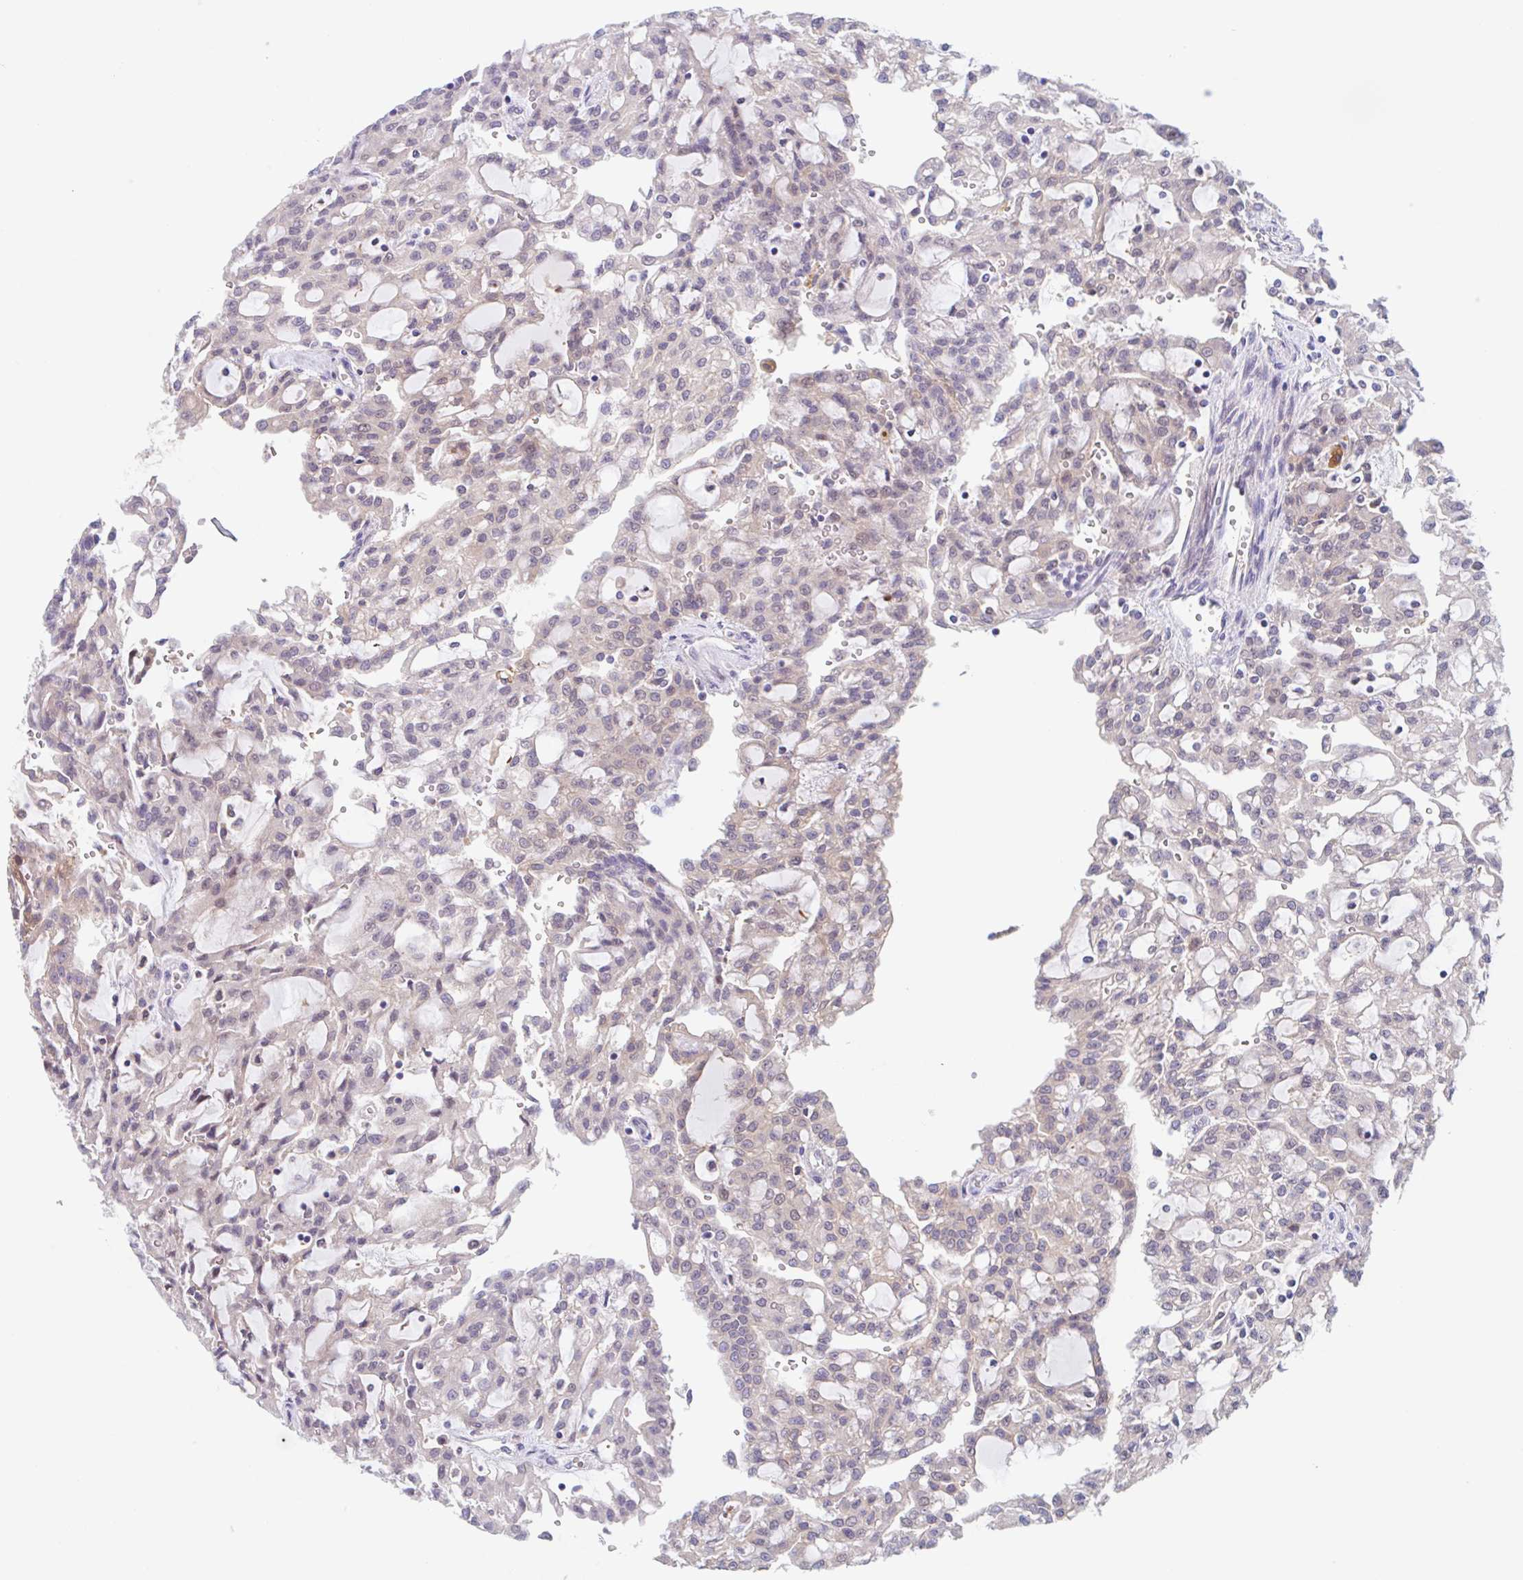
{"staining": {"intensity": "weak", "quantity": "<25%", "location": "cytoplasmic/membranous"}, "tissue": "renal cancer", "cell_type": "Tumor cells", "image_type": "cancer", "snomed": [{"axis": "morphology", "description": "Adenocarcinoma, NOS"}, {"axis": "topography", "description": "Kidney"}], "caption": "Image shows no protein expression in tumor cells of renal adenocarcinoma tissue.", "gene": "TMEM86A", "patient": {"sex": "male", "age": 63}}